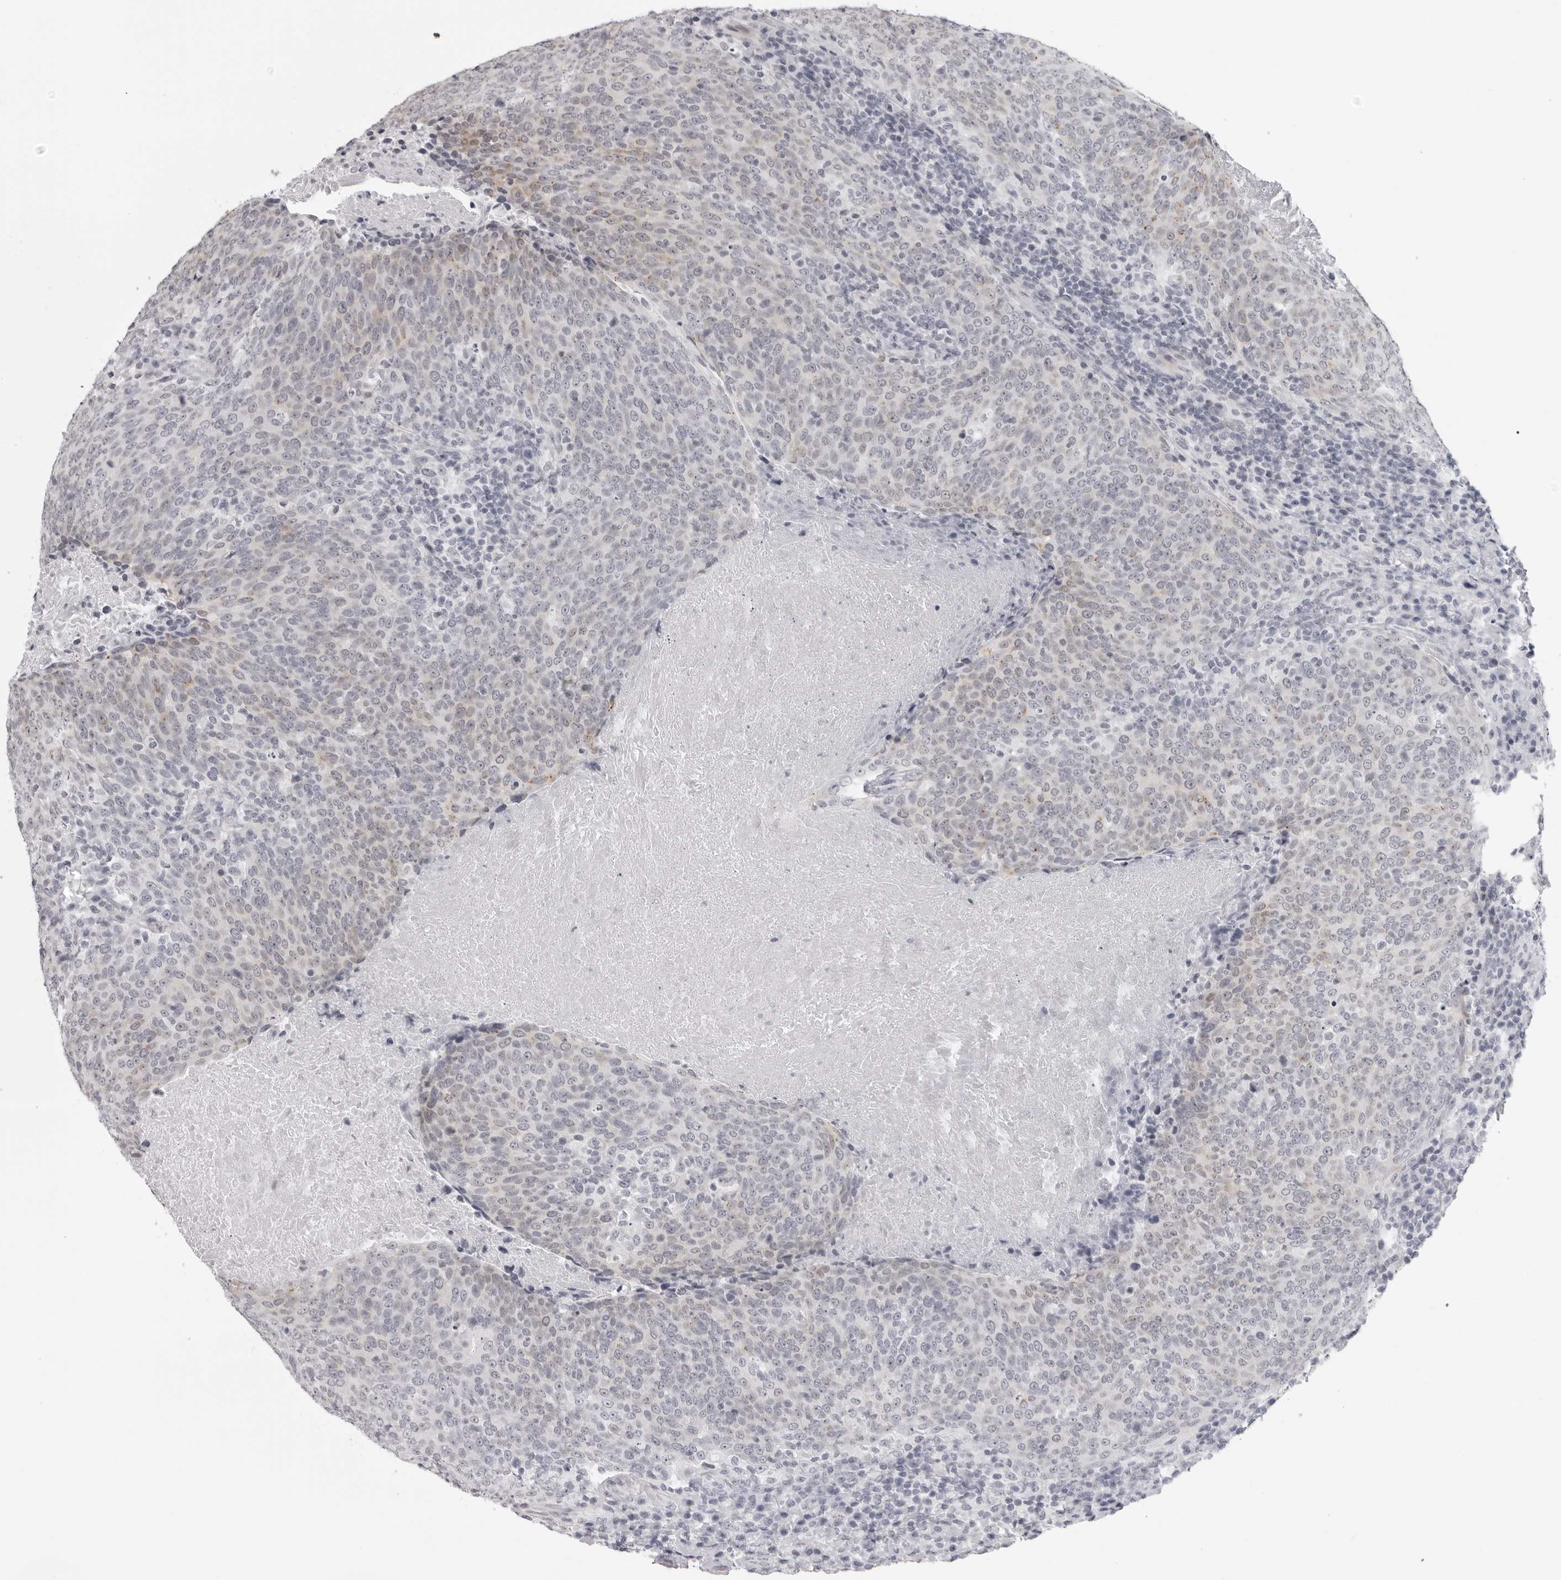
{"staining": {"intensity": "weak", "quantity": "<25%", "location": "cytoplasmic/membranous"}, "tissue": "head and neck cancer", "cell_type": "Tumor cells", "image_type": "cancer", "snomed": [{"axis": "morphology", "description": "Squamous cell carcinoma, NOS"}, {"axis": "morphology", "description": "Squamous cell carcinoma, metastatic, NOS"}, {"axis": "topography", "description": "Lymph node"}, {"axis": "topography", "description": "Head-Neck"}], "caption": "High power microscopy photomicrograph of an immunohistochemistry (IHC) micrograph of head and neck squamous cell carcinoma, revealing no significant staining in tumor cells.", "gene": "DNALI1", "patient": {"sex": "male", "age": 62}}